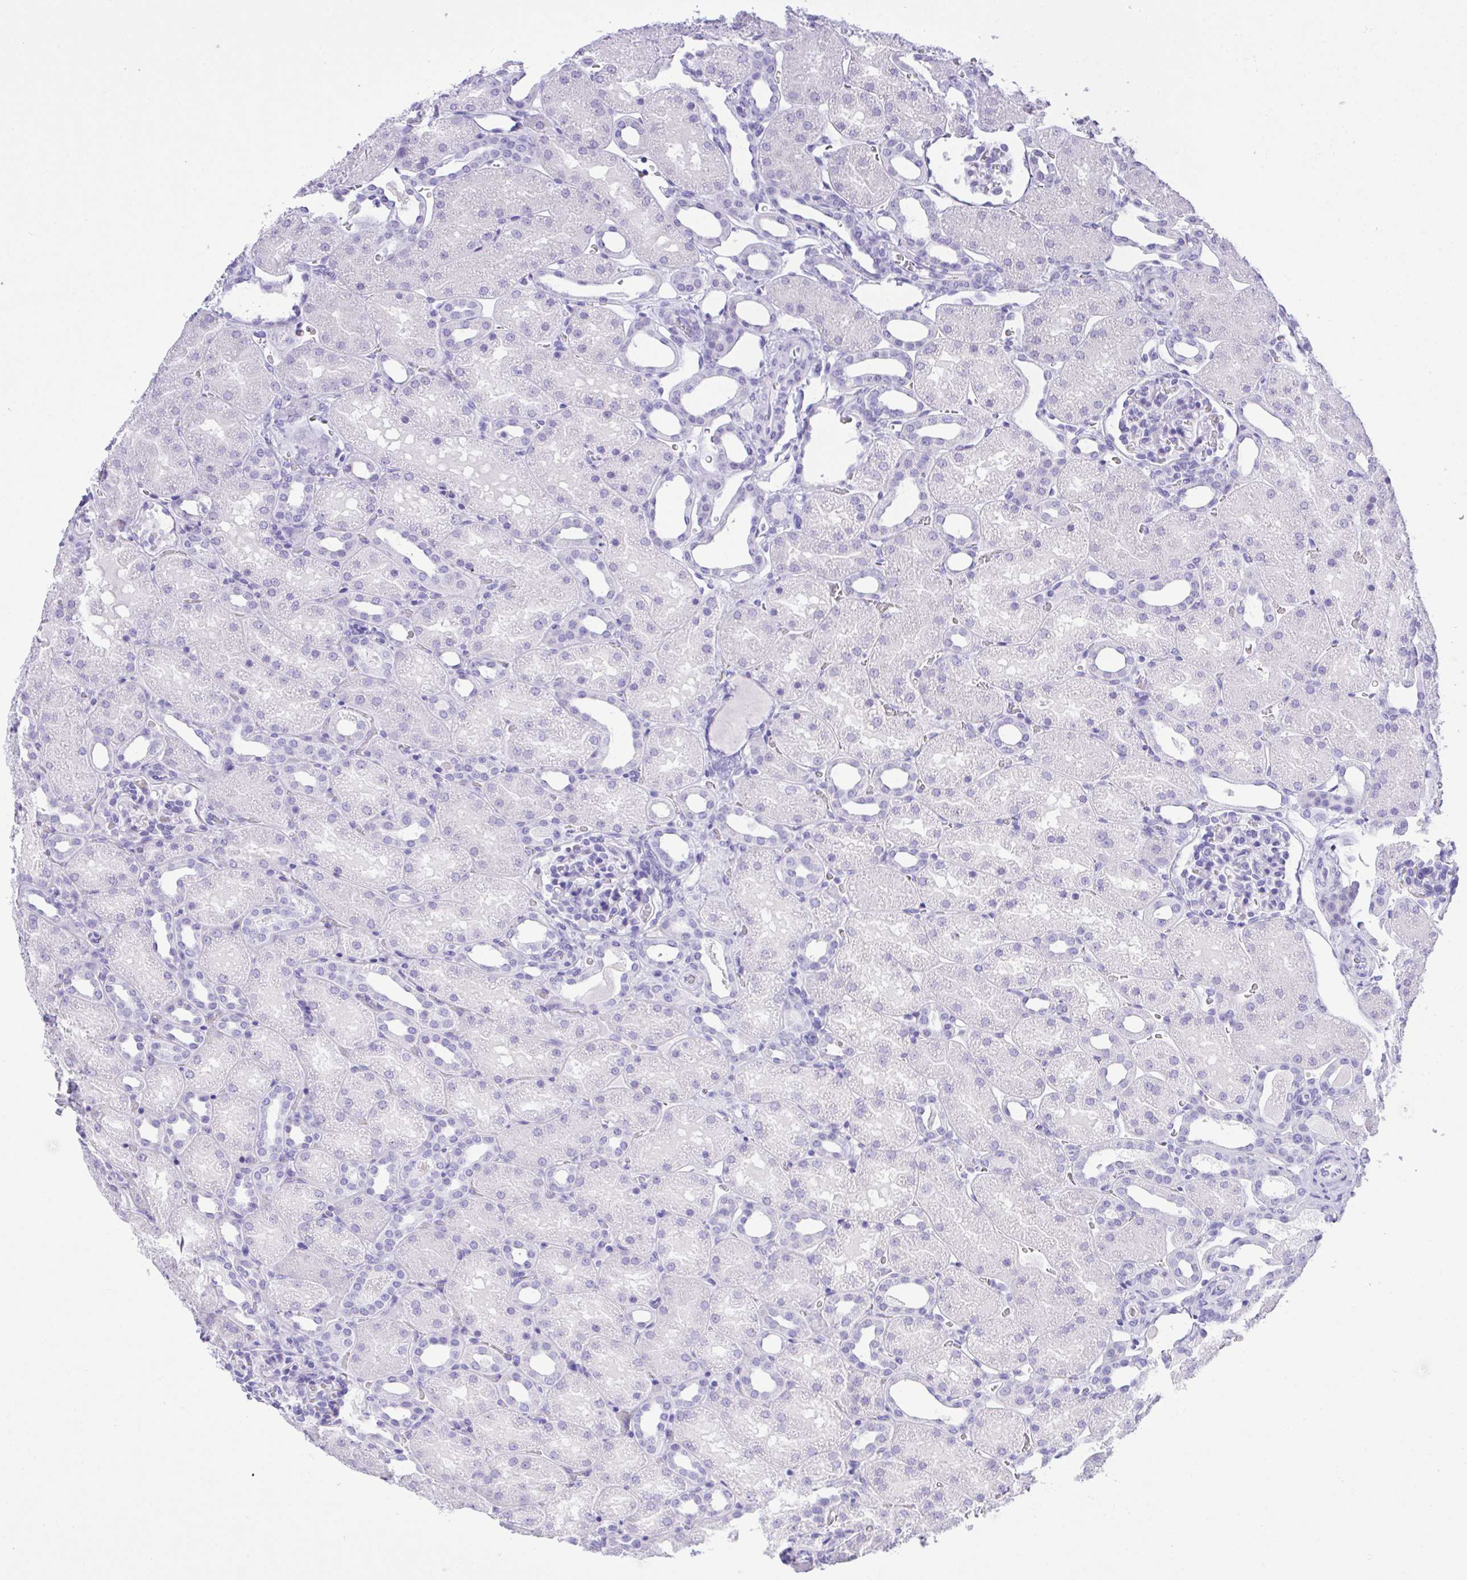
{"staining": {"intensity": "negative", "quantity": "none", "location": "none"}, "tissue": "kidney", "cell_type": "Cells in glomeruli", "image_type": "normal", "snomed": [{"axis": "morphology", "description": "Normal tissue, NOS"}, {"axis": "topography", "description": "Kidney"}], "caption": "This is an immunohistochemistry micrograph of normal human kidney. There is no expression in cells in glomeruli.", "gene": "AKR1D1", "patient": {"sex": "male", "age": 2}}